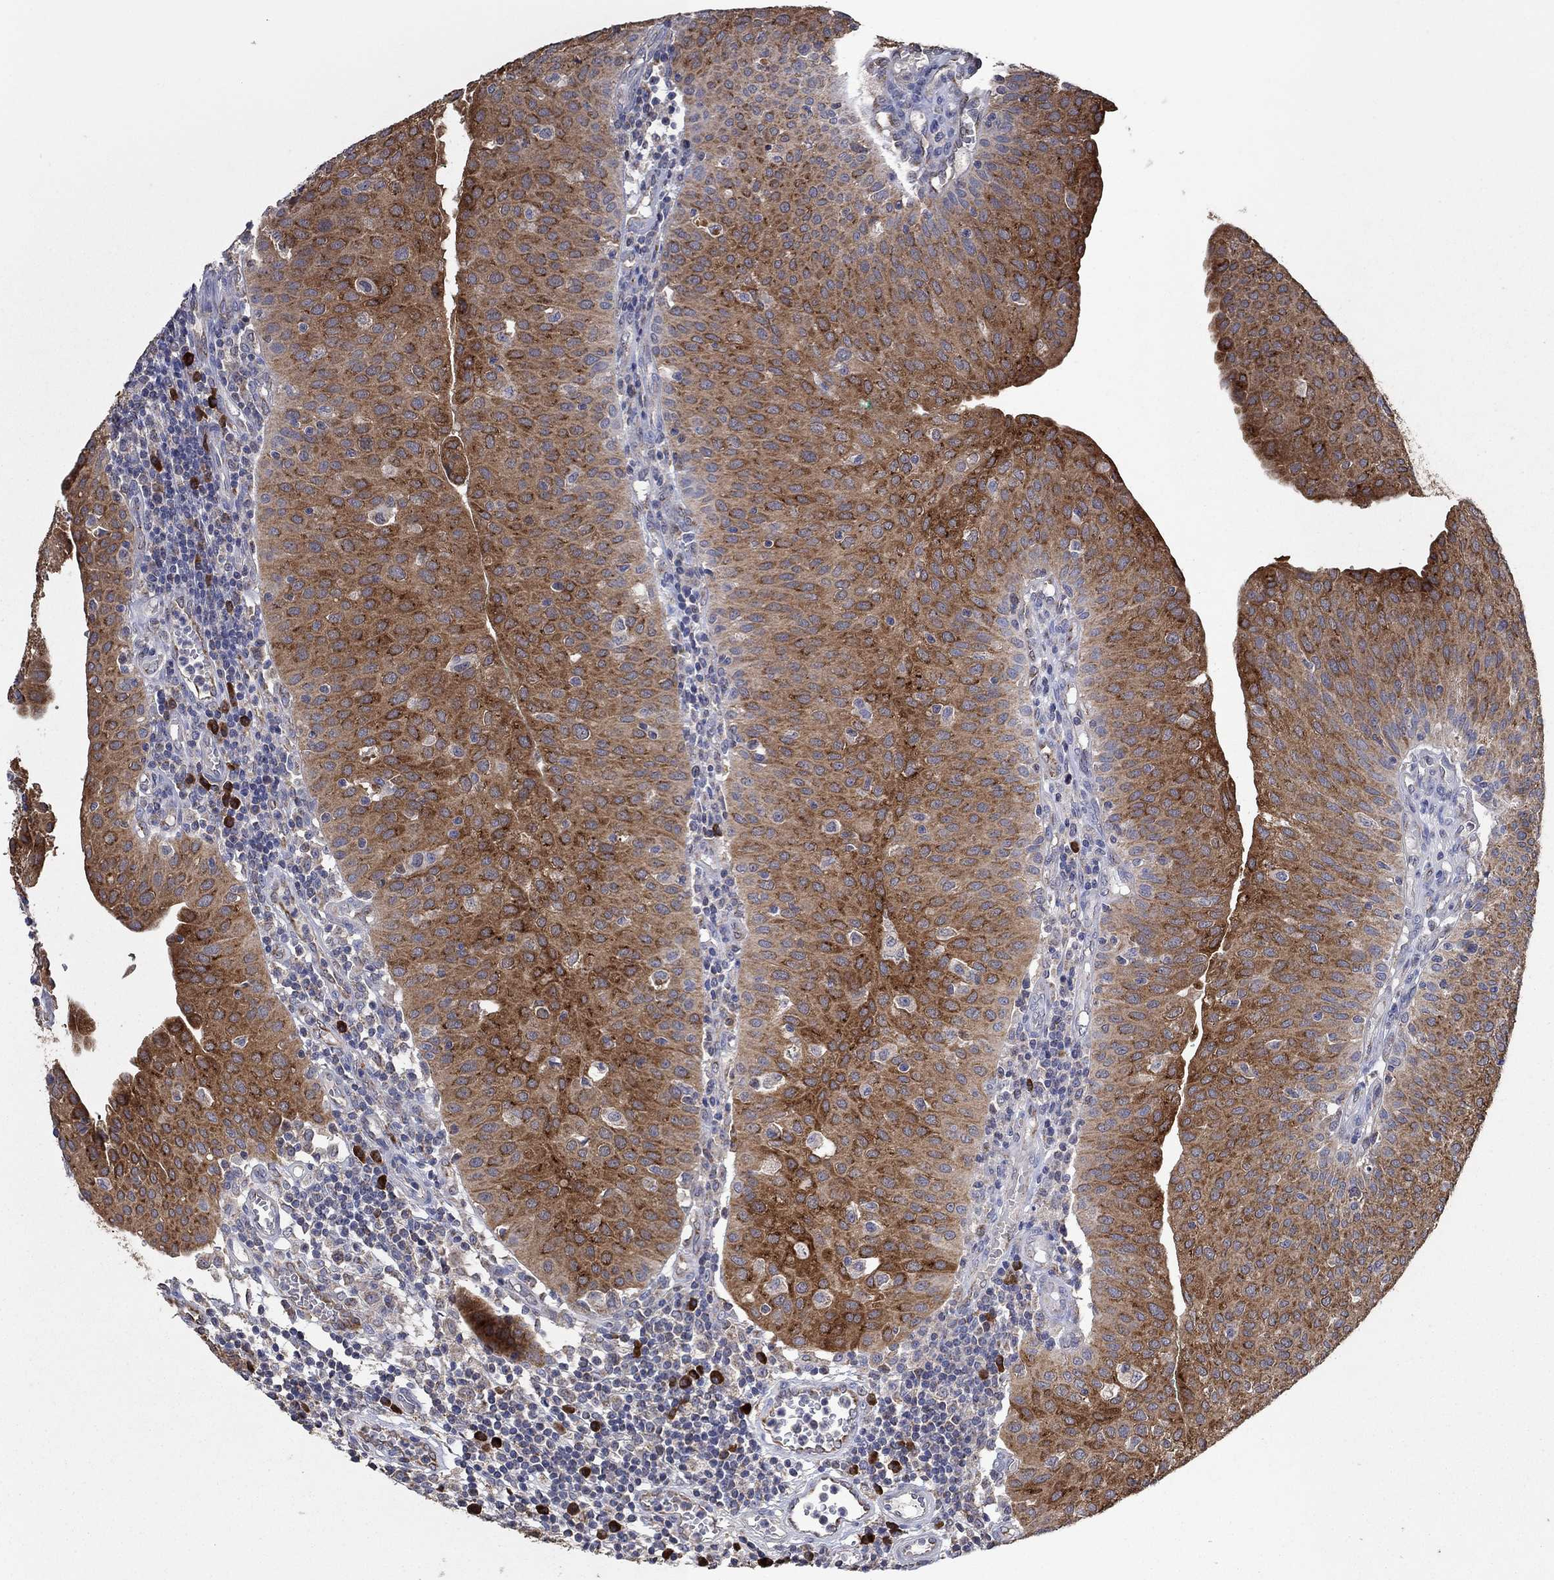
{"staining": {"intensity": "strong", "quantity": ">75%", "location": "cytoplasmic/membranous"}, "tissue": "urothelial cancer", "cell_type": "Tumor cells", "image_type": "cancer", "snomed": [{"axis": "morphology", "description": "Urothelial carcinoma, Low grade"}, {"axis": "topography", "description": "Urinary bladder"}], "caption": "Immunohistochemical staining of human urothelial cancer exhibits strong cytoplasmic/membranous protein staining in about >75% of tumor cells. The staining was performed using DAB (3,3'-diaminobenzidine) to visualize the protein expression in brown, while the nuclei were stained in blue with hematoxylin (Magnification: 20x).", "gene": "HID1", "patient": {"sex": "male", "age": 54}}